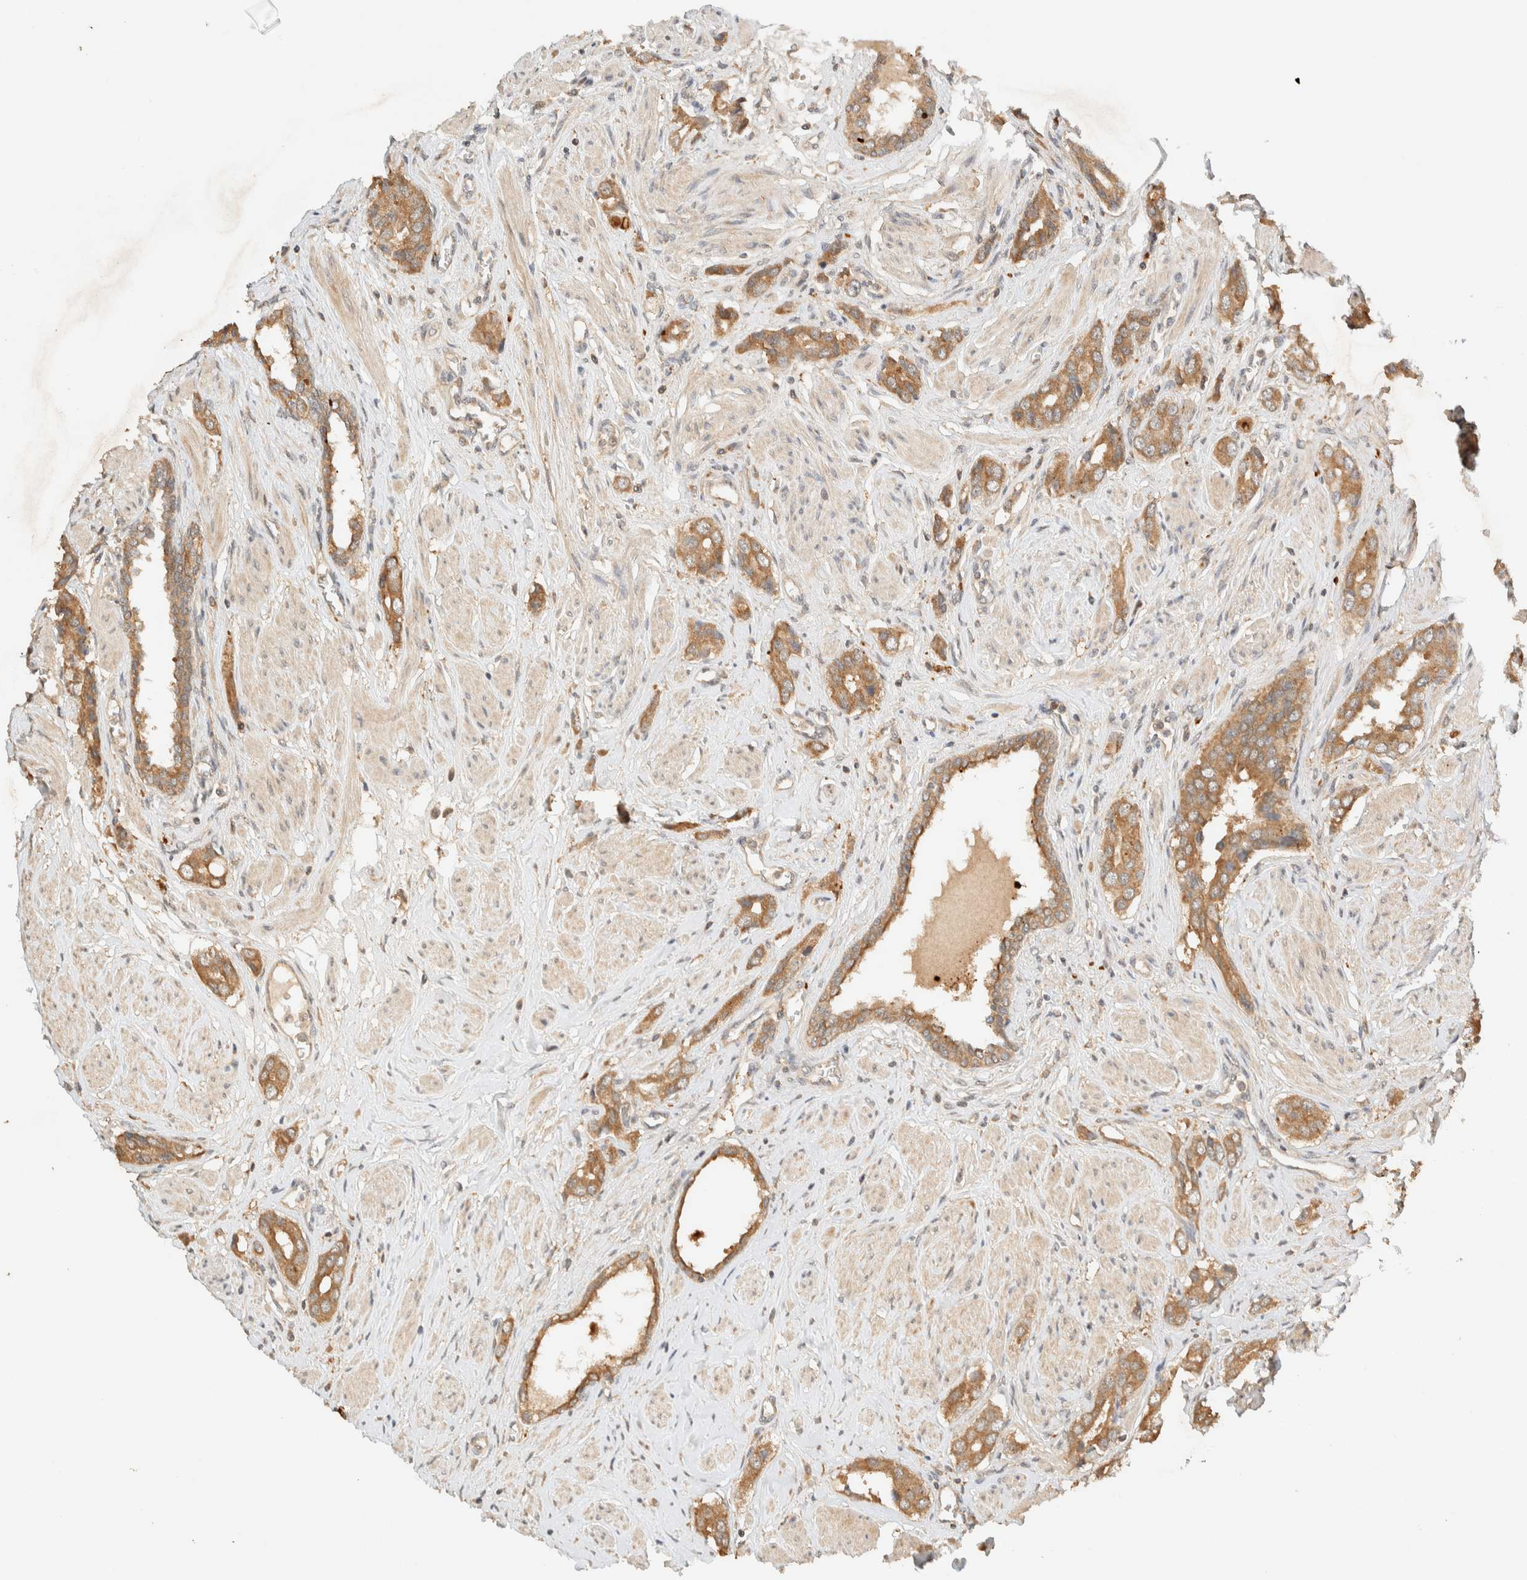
{"staining": {"intensity": "moderate", "quantity": ">75%", "location": "cytoplasmic/membranous"}, "tissue": "prostate cancer", "cell_type": "Tumor cells", "image_type": "cancer", "snomed": [{"axis": "morphology", "description": "Adenocarcinoma, High grade"}, {"axis": "topography", "description": "Prostate"}], "caption": "The histopathology image exhibits staining of prostate adenocarcinoma (high-grade), revealing moderate cytoplasmic/membranous protein staining (brown color) within tumor cells.", "gene": "ZBTB34", "patient": {"sex": "male", "age": 52}}